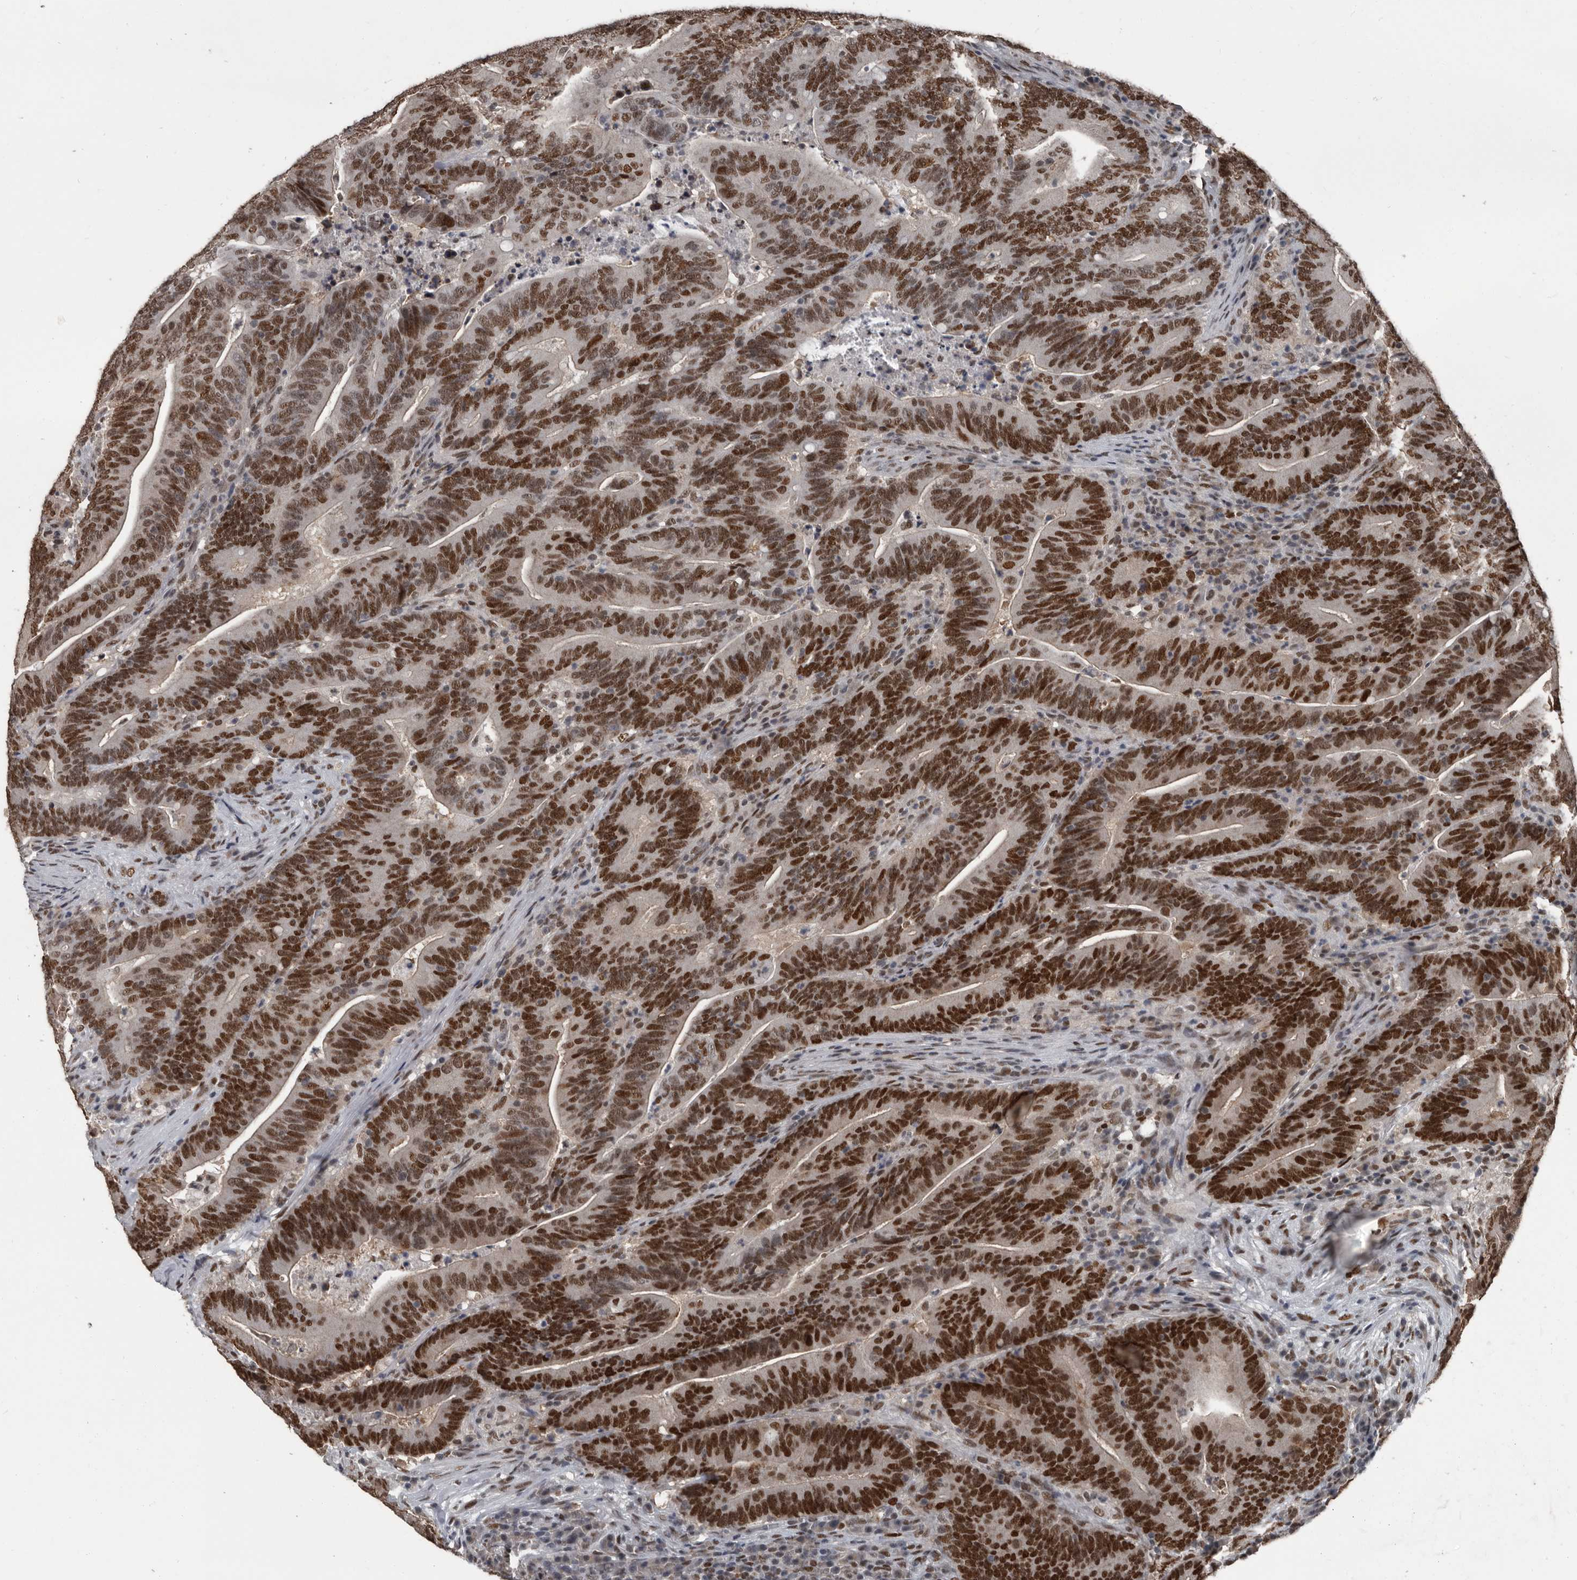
{"staining": {"intensity": "strong", "quantity": ">75%", "location": "nuclear"}, "tissue": "colorectal cancer", "cell_type": "Tumor cells", "image_type": "cancer", "snomed": [{"axis": "morphology", "description": "Adenocarcinoma, NOS"}, {"axis": "topography", "description": "Colon"}], "caption": "There is high levels of strong nuclear positivity in tumor cells of adenocarcinoma (colorectal), as demonstrated by immunohistochemical staining (brown color).", "gene": "CHD1L", "patient": {"sex": "female", "age": 66}}